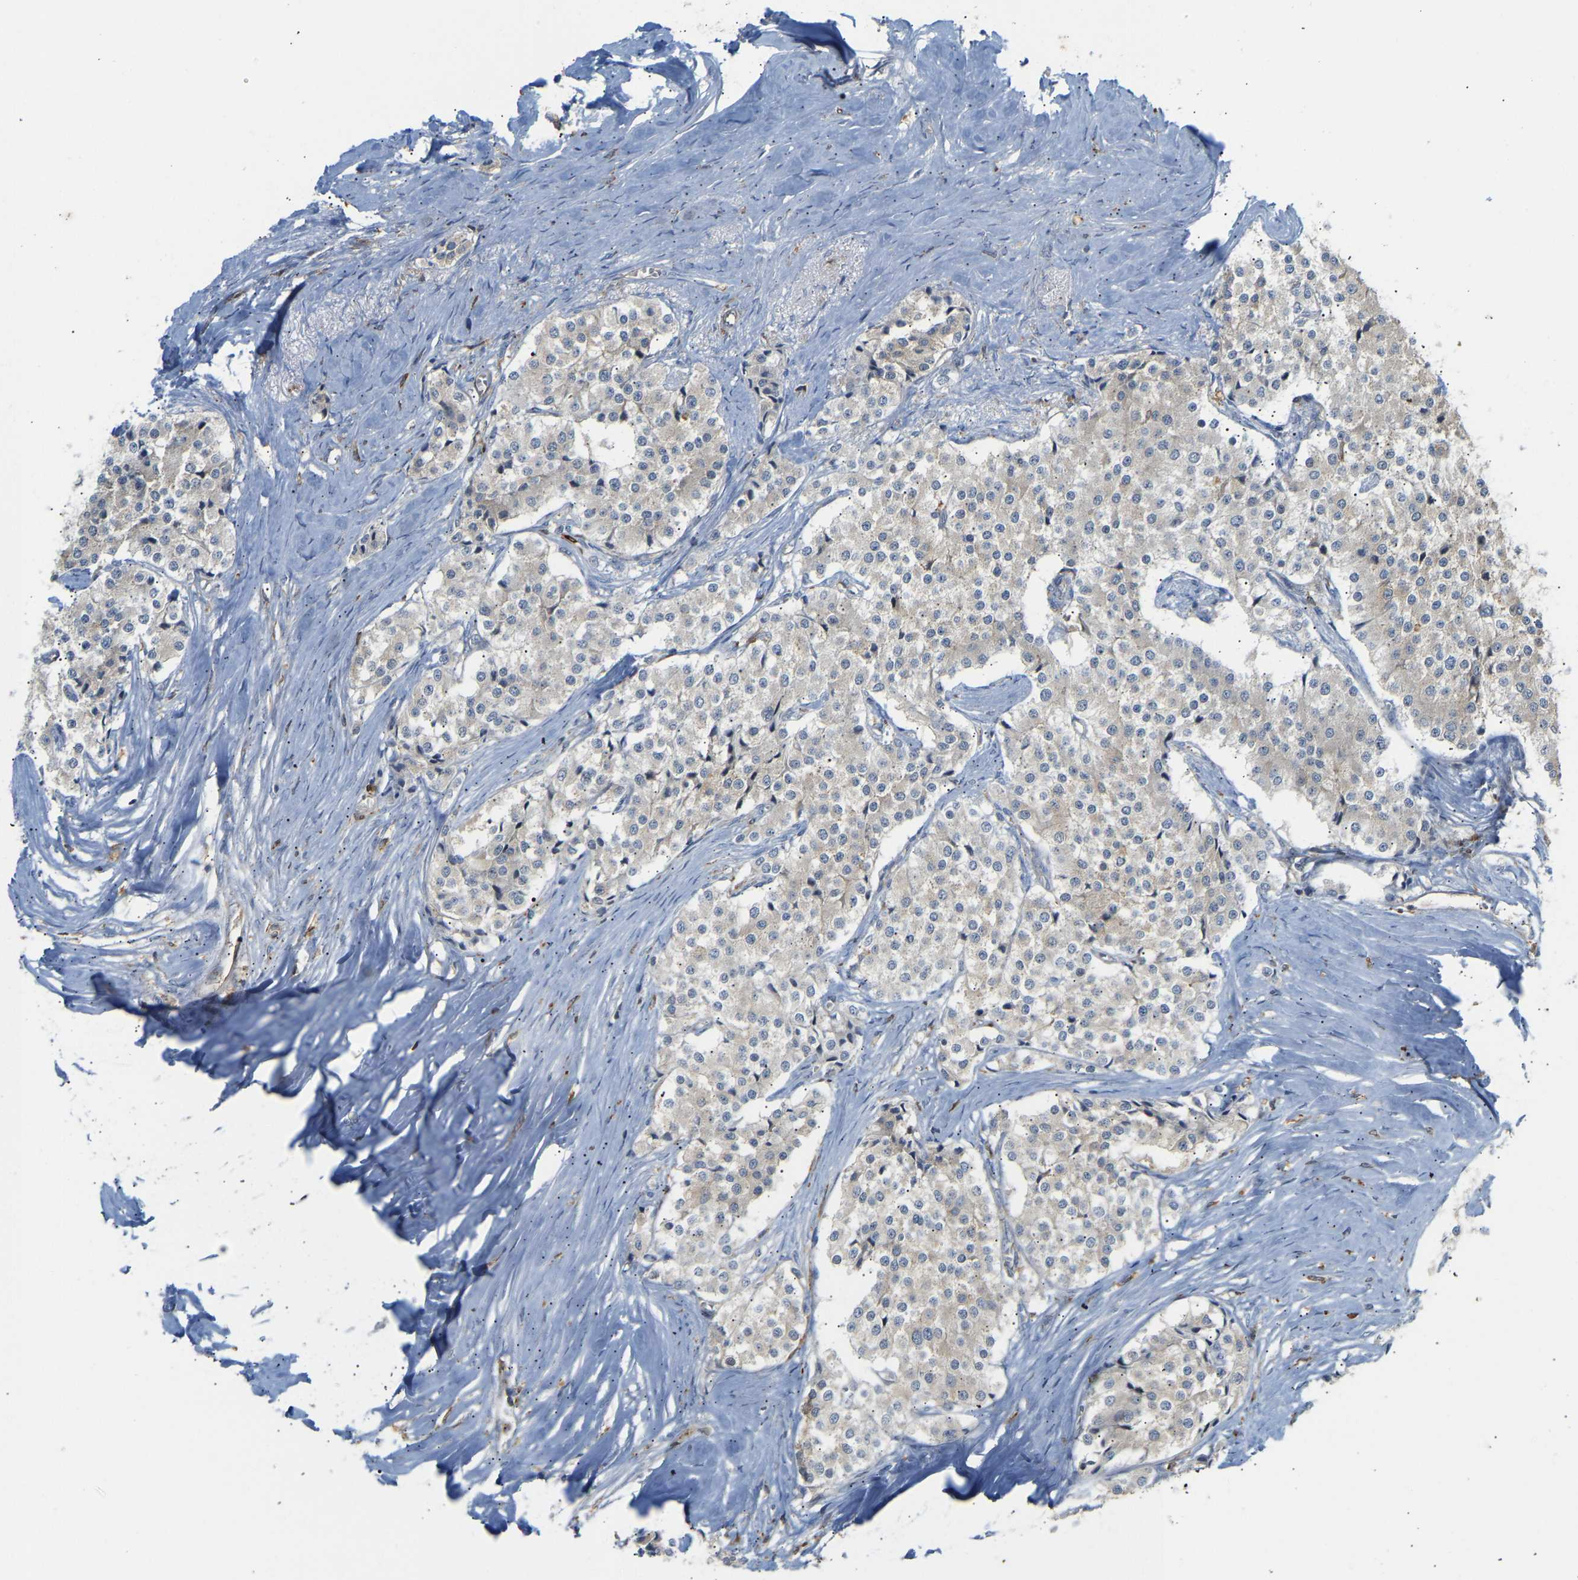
{"staining": {"intensity": "negative", "quantity": "none", "location": "none"}, "tissue": "carcinoid", "cell_type": "Tumor cells", "image_type": "cancer", "snomed": [{"axis": "morphology", "description": "Carcinoid, malignant, NOS"}, {"axis": "topography", "description": "Colon"}], "caption": "The image displays no staining of tumor cells in malignant carcinoid.", "gene": "PLCG2", "patient": {"sex": "female", "age": 52}}